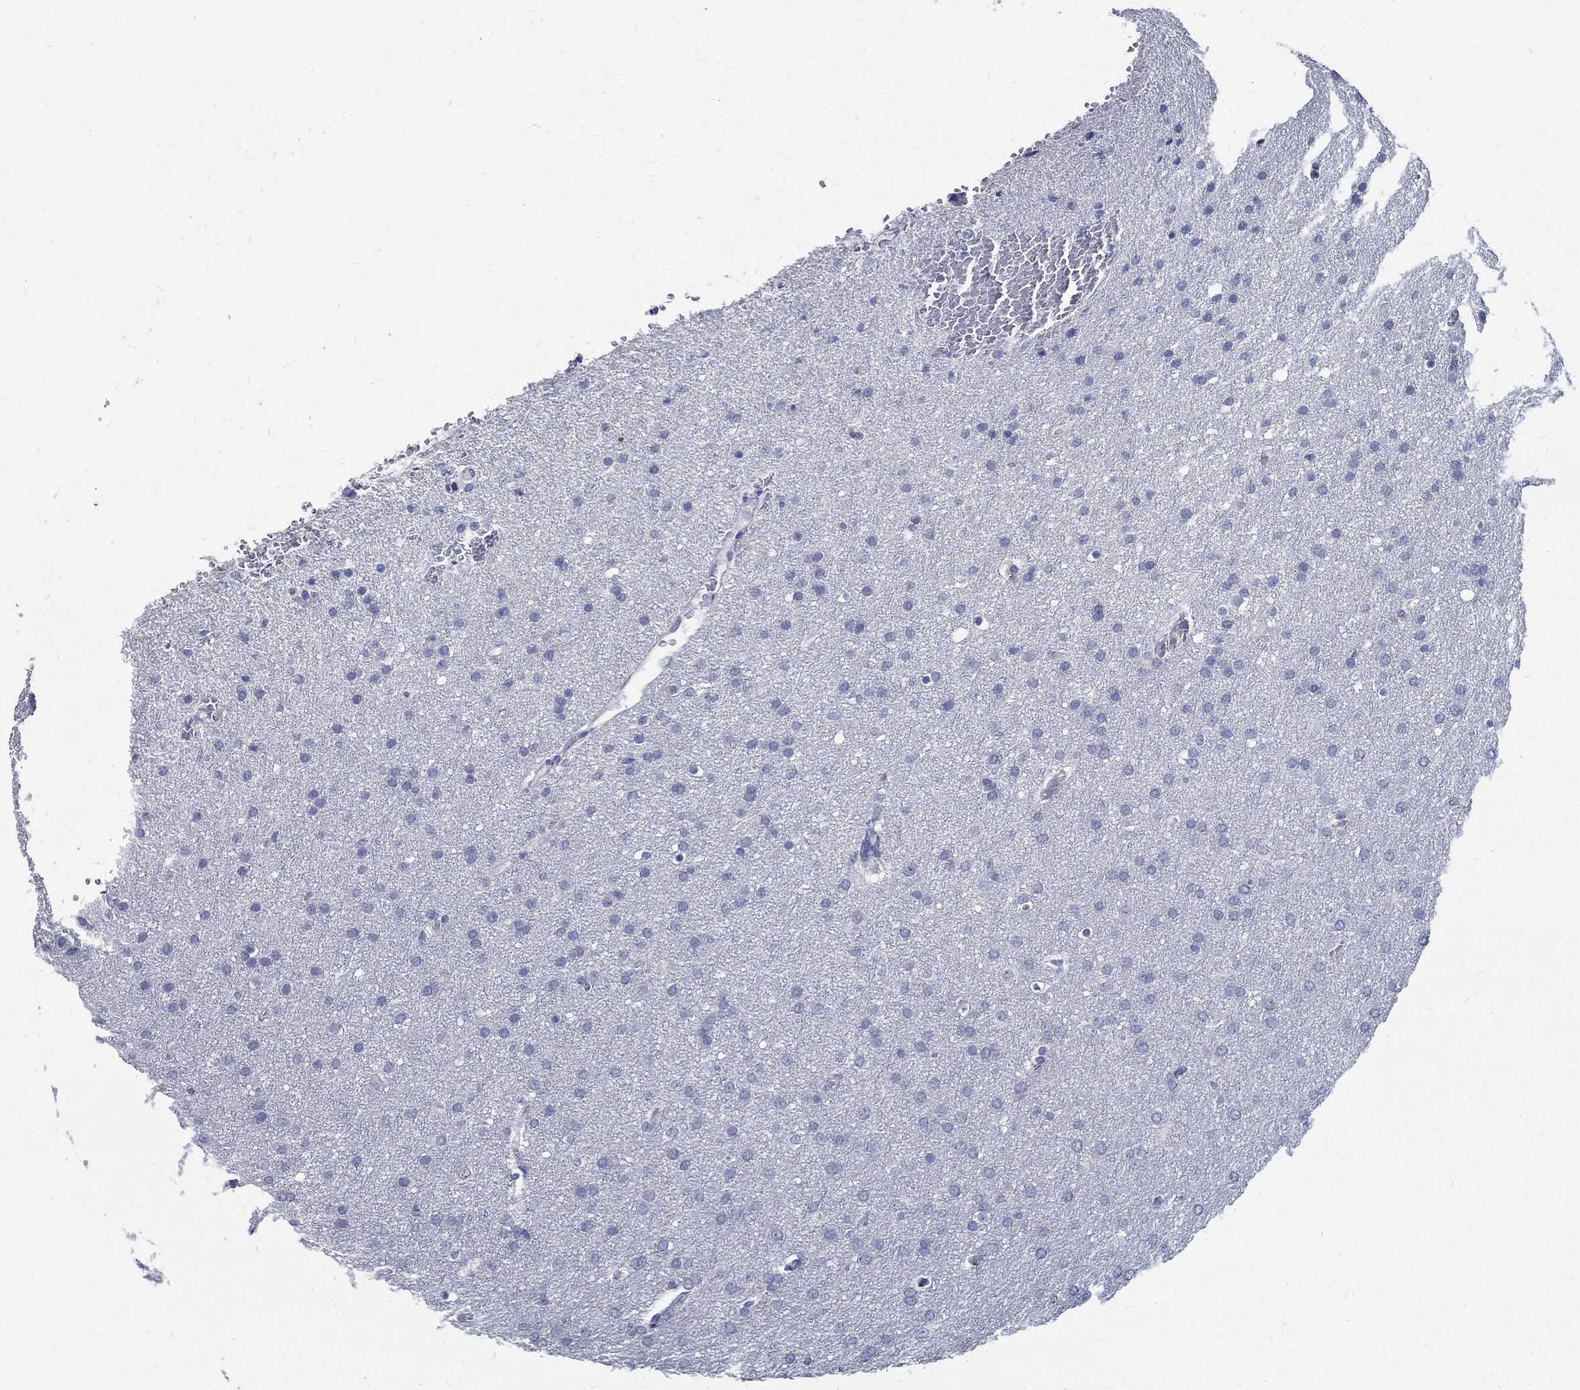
{"staining": {"intensity": "negative", "quantity": "none", "location": "none"}, "tissue": "glioma", "cell_type": "Tumor cells", "image_type": "cancer", "snomed": [{"axis": "morphology", "description": "Glioma, malignant, Low grade"}, {"axis": "topography", "description": "Brain"}], "caption": "Immunohistochemistry of human glioma demonstrates no expression in tumor cells.", "gene": "TSPAN16", "patient": {"sex": "female", "age": 32}}